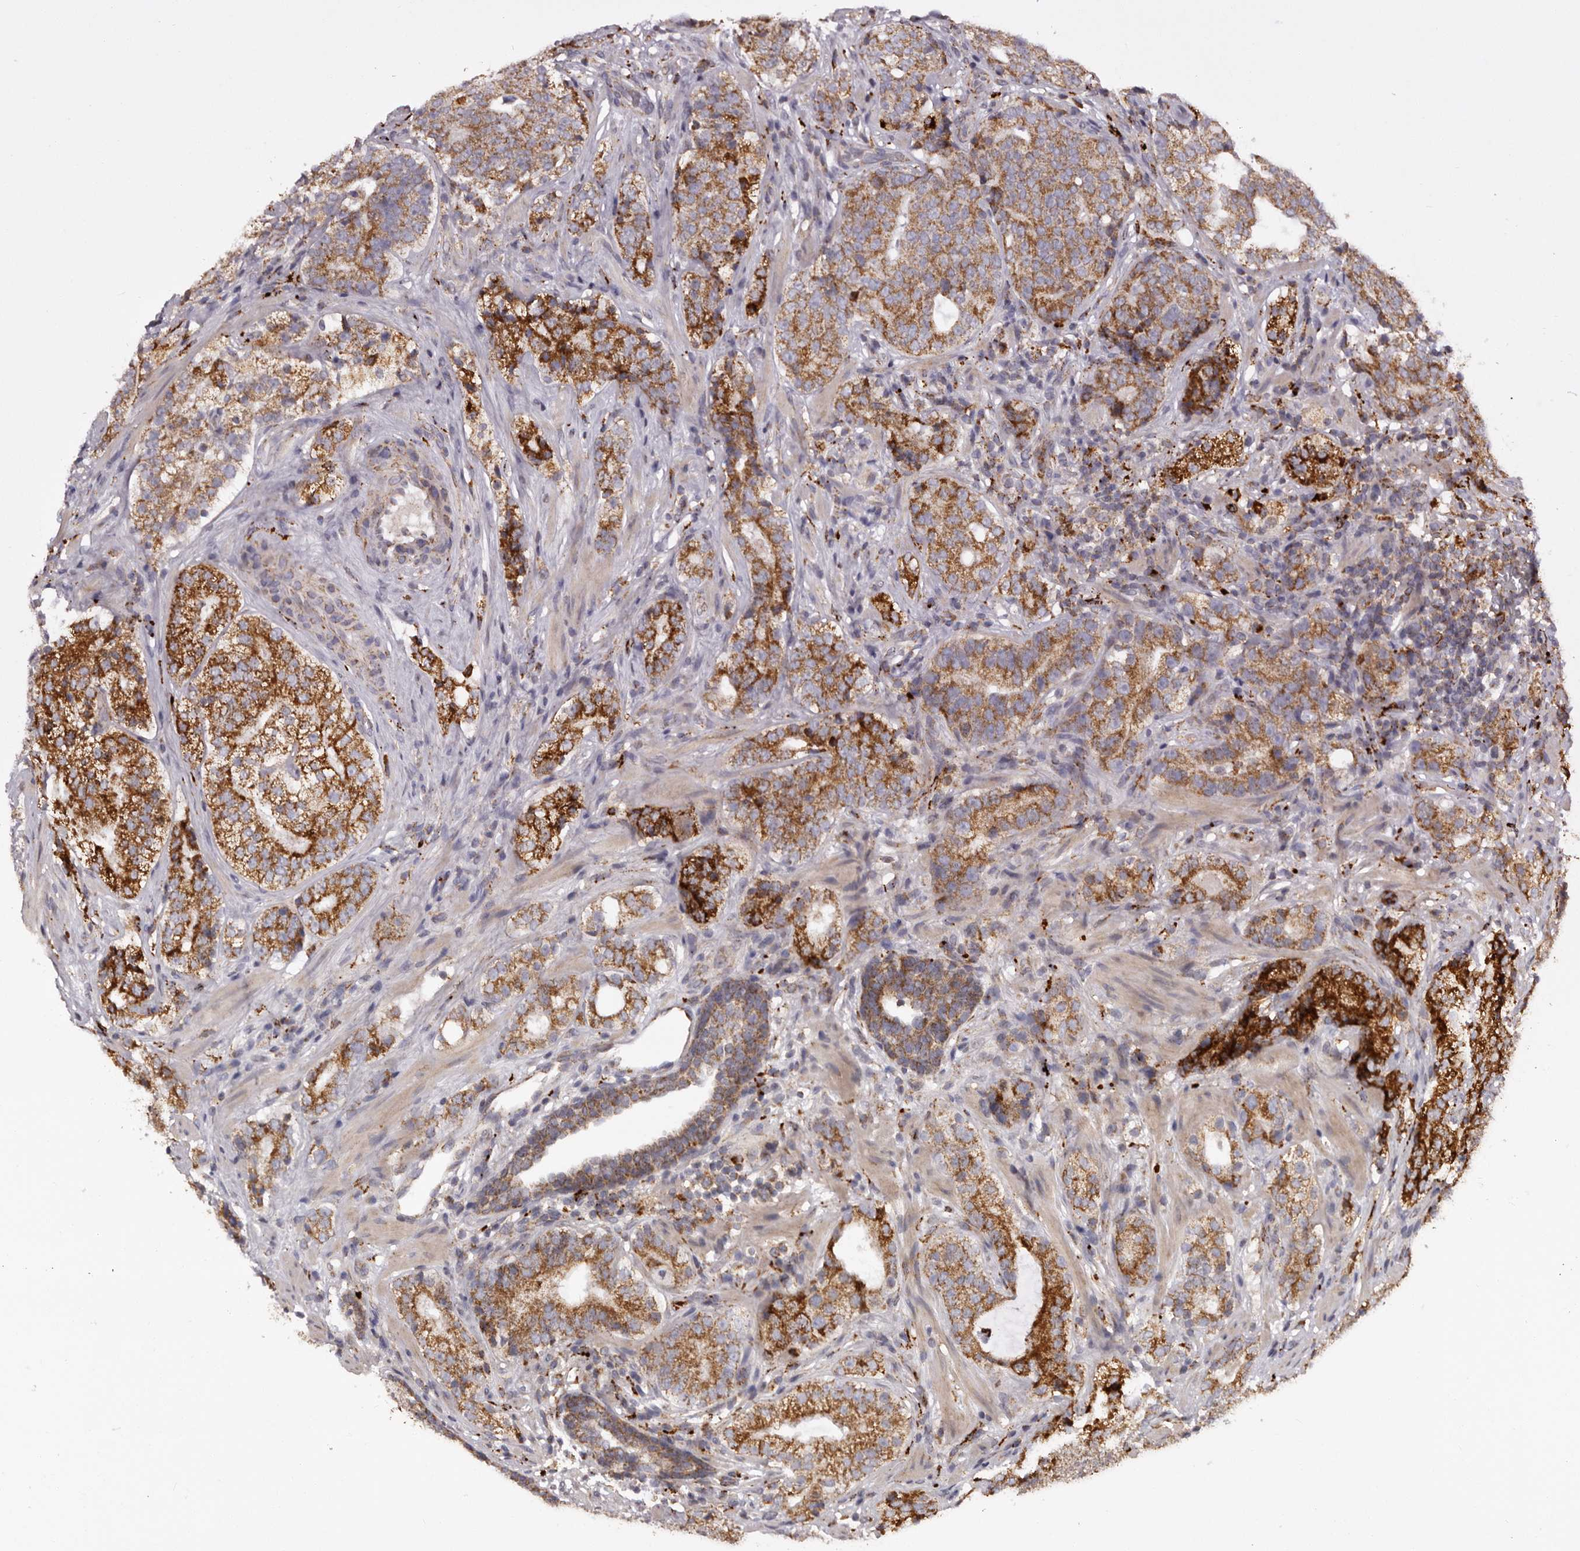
{"staining": {"intensity": "strong", "quantity": ">75%", "location": "cytoplasmic/membranous"}, "tissue": "prostate cancer", "cell_type": "Tumor cells", "image_type": "cancer", "snomed": [{"axis": "morphology", "description": "Adenocarcinoma, High grade"}, {"axis": "topography", "description": "Prostate"}], "caption": "Immunohistochemistry (IHC) image of prostate cancer stained for a protein (brown), which demonstrates high levels of strong cytoplasmic/membranous positivity in about >75% of tumor cells.", "gene": "MECR", "patient": {"sex": "male", "age": 56}}